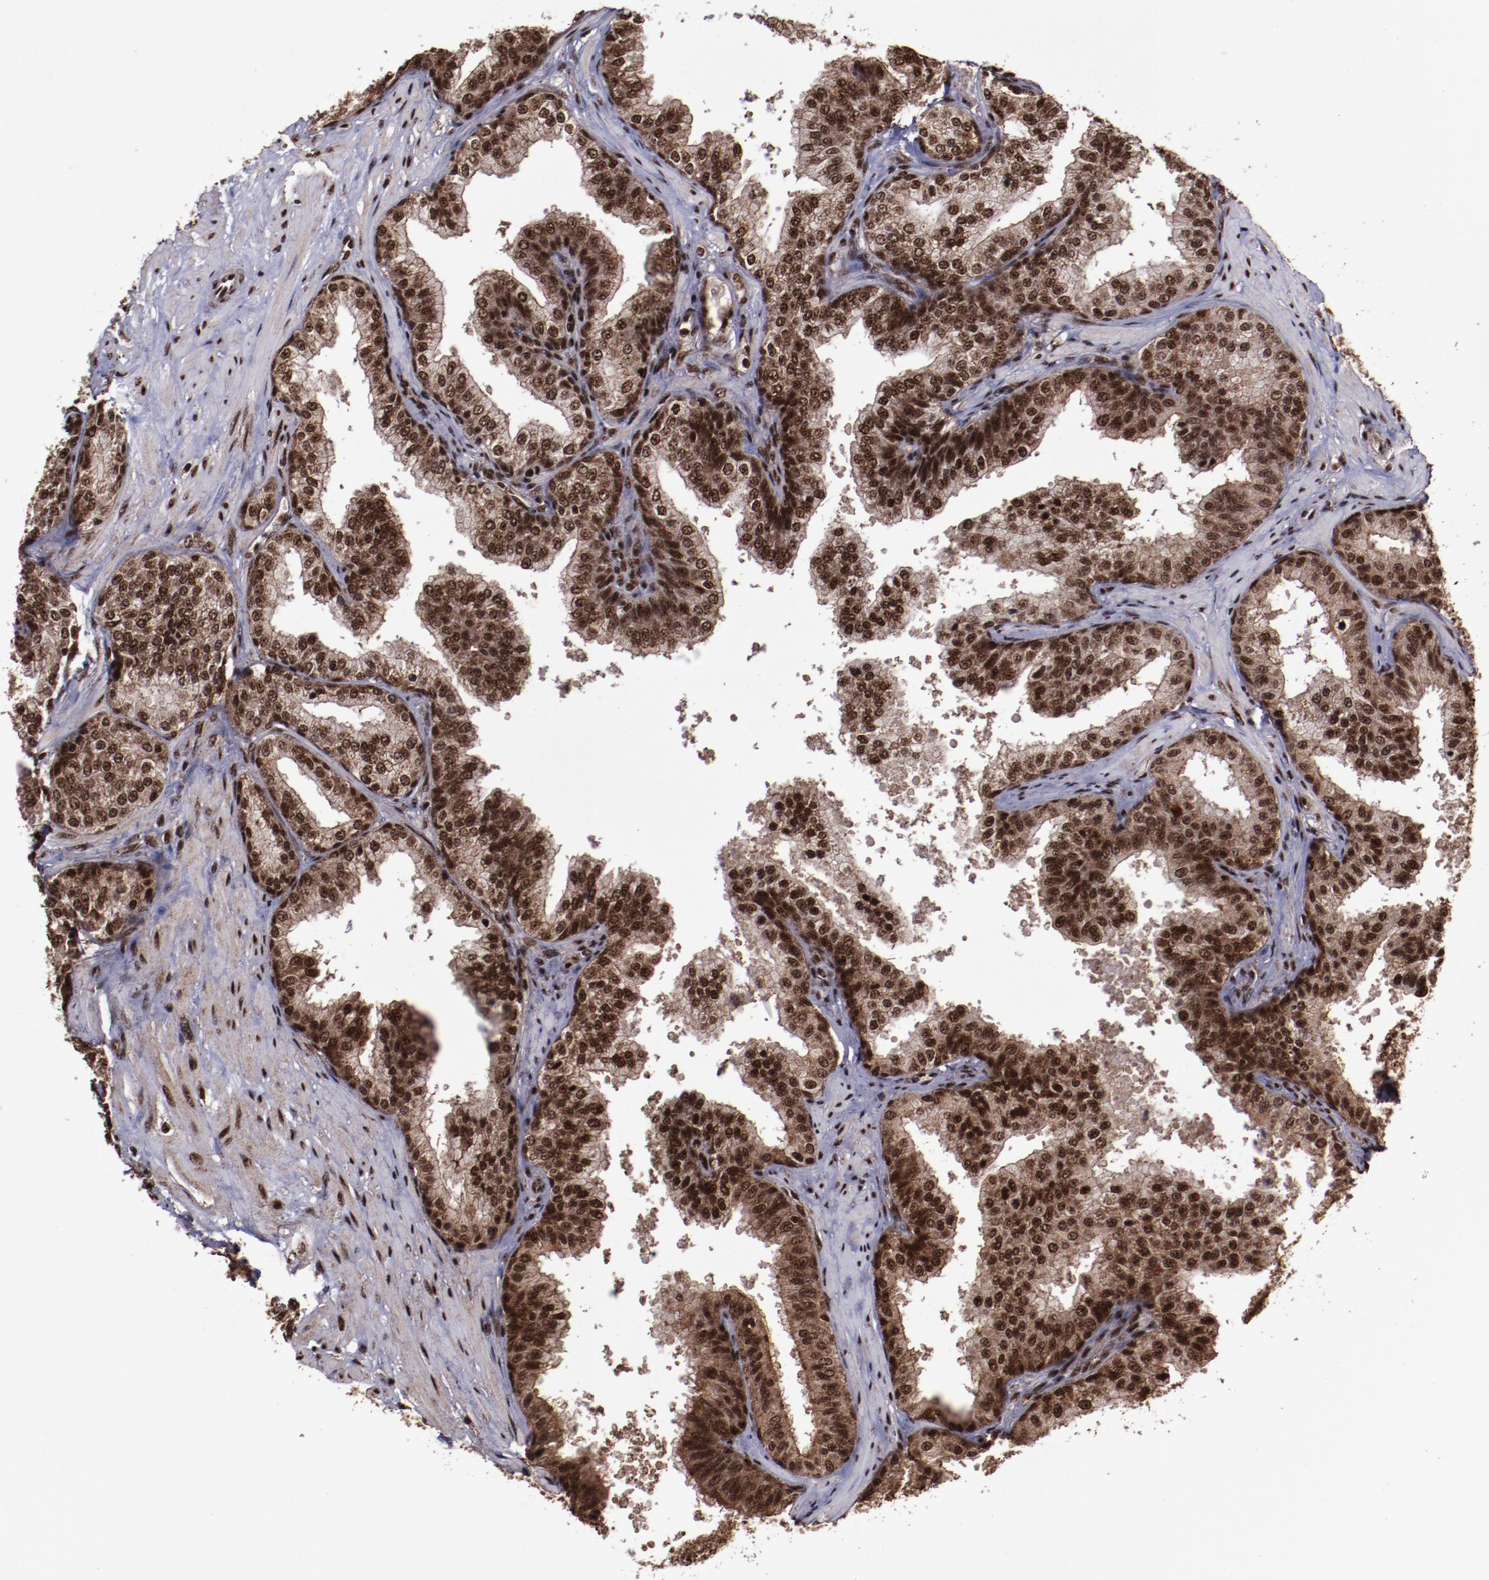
{"staining": {"intensity": "strong", "quantity": ">75%", "location": "cytoplasmic/membranous,nuclear"}, "tissue": "prostate", "cell_type": "Glandular cells", "image_type": "normal", "snomed": [{"axis": "morphology", "description": "Normal tissue, NOS"}, {"axis": "topography", "description": "Prostate"}], "caption": "The micrograph demonstrates a brown stain indicating the presence of a protein in the cytoplasmic/membranous,nuclear of glandular cells in prostate.", "gene": "SNW1", "patient": {"sex": "male", "age": 60}}